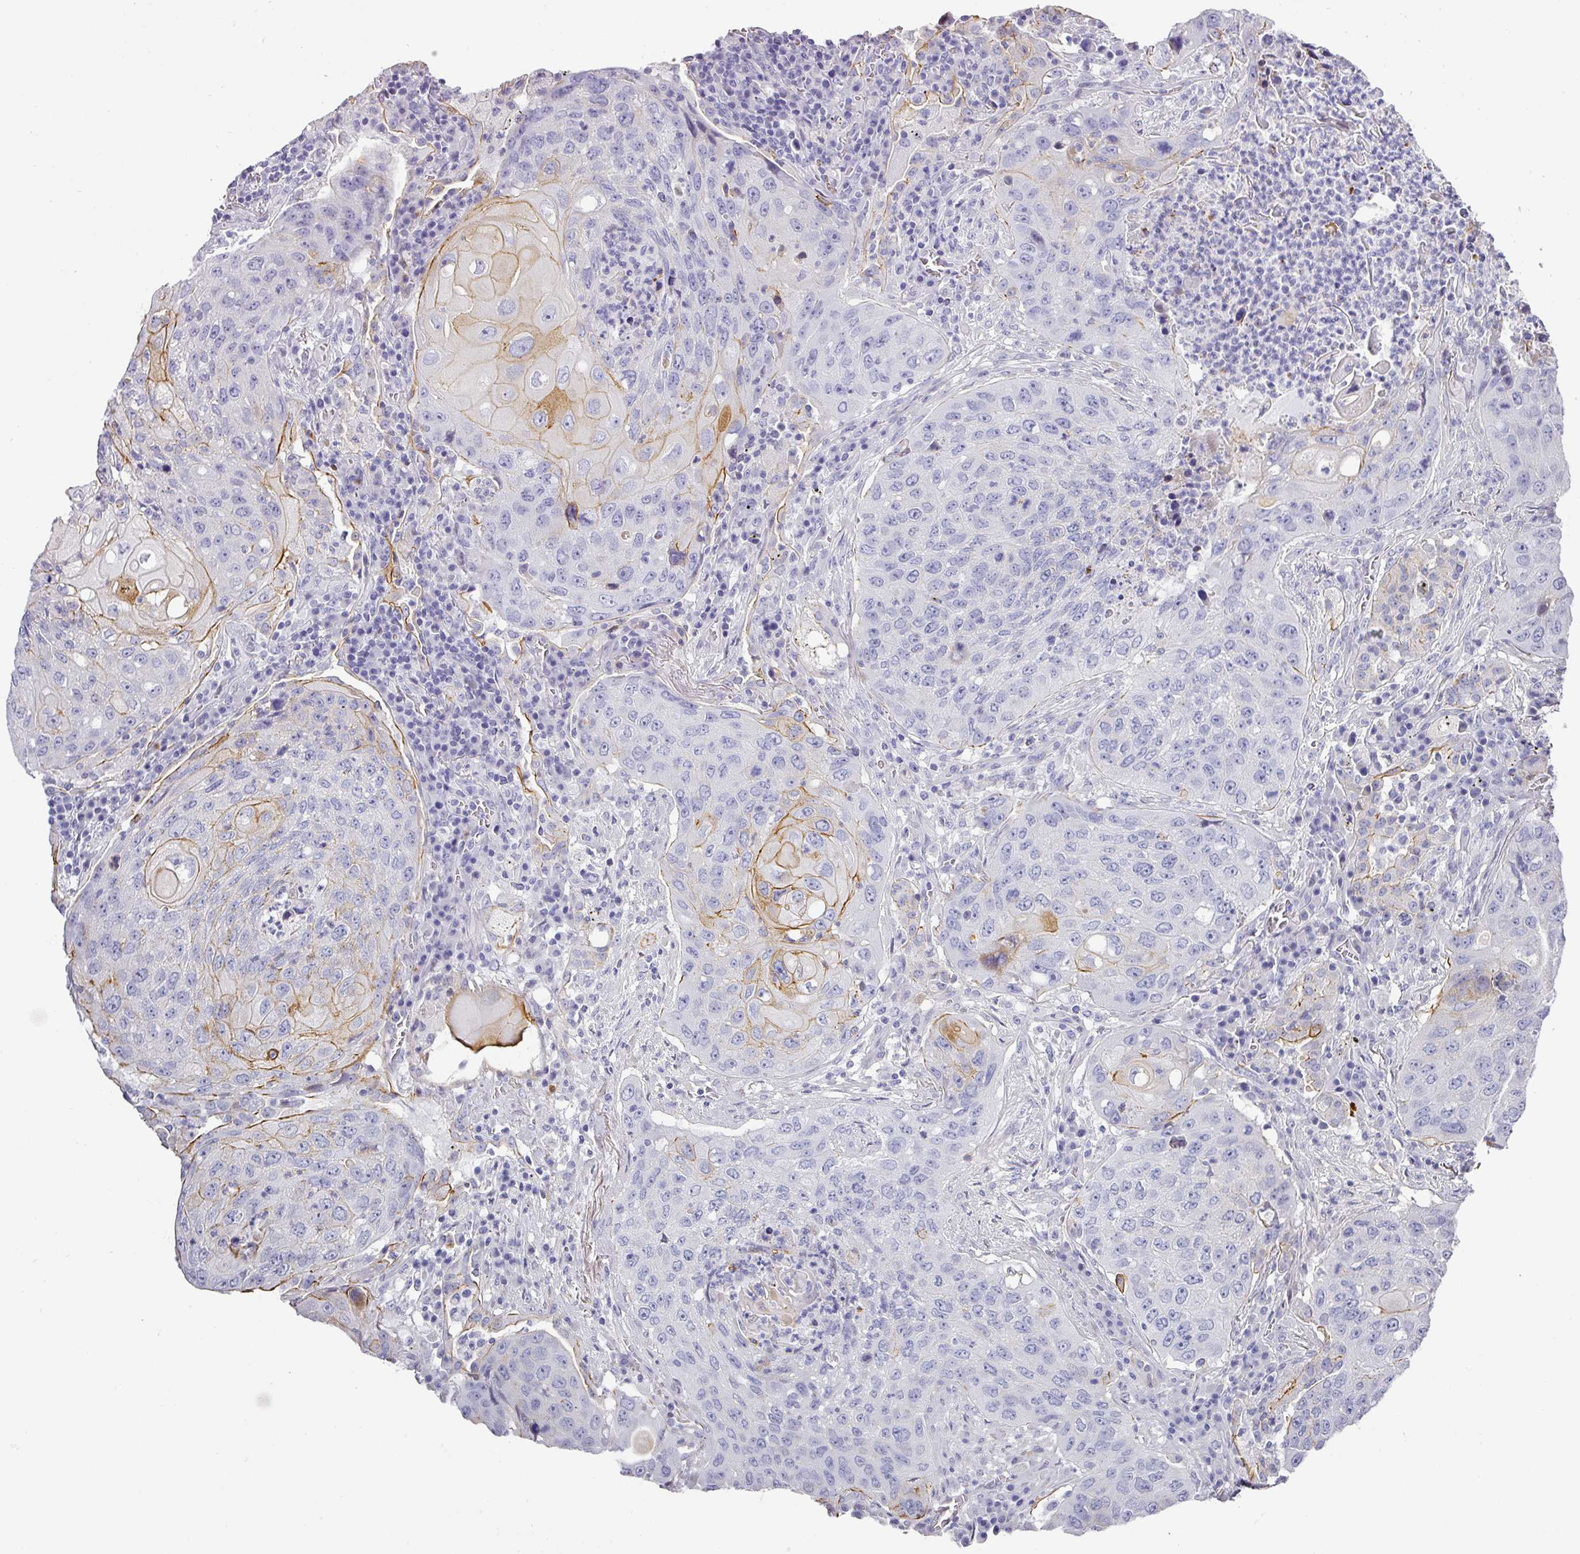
{"staining": {"intensity": "moderate", "quantity": "<25%", "location": "cytoplasmic/membranous"}, "tissue": "lung cancer", "cell_type": "Tumor cells", "image_type": "cancer", "snomed": [{"axis": "morphology", "description": "Squamous cell carcinoma, NOS"}, {"axis": "topography", "description": "Lung"}], "caption": "High-magnification brightfield microscopy of lung squamous cell carcinoma stained with DAB (brown) and counterstained with hematoxylin (blue). tumor cells exhibit moderate cytoplasmic/membranous positivity is seen in approximately<25% of cells. The staining was performed using DAB to visualize the protein expression in brown, while the nuclei were stained in blue with hematoxylin (Magnification: 20x).", "gene": "ANKRD29", "patient": {"sex": "female", "age": 63}}